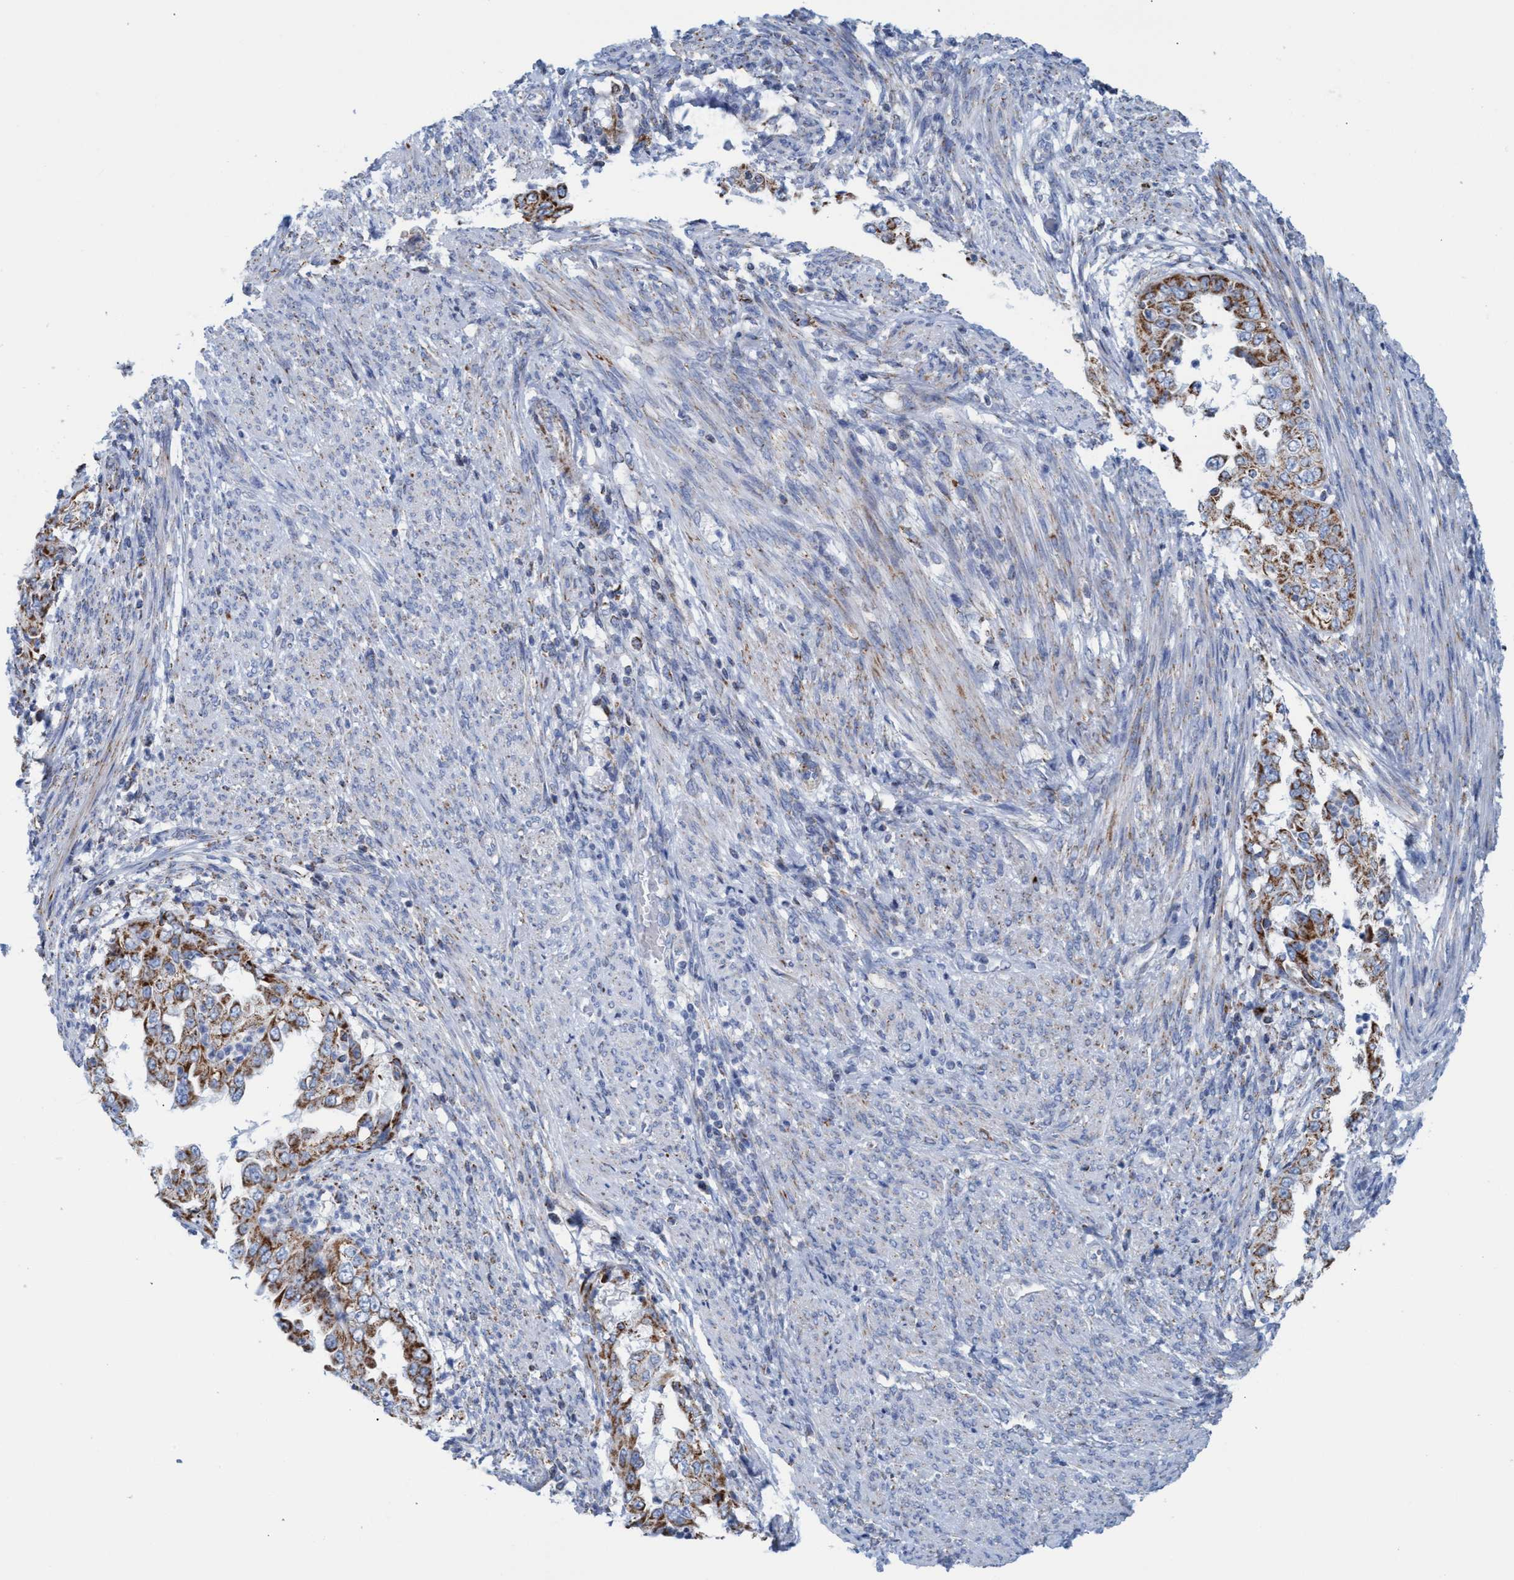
{"staining": {"intensity": "moderate", "quantity": ">75%", "location": "cytoplasmic/membranous"}, "tissue": "endometrial cancer", "cell_type": "Tumor cells", "image_type": "cancer", "snomed": [{"axis": "morphology", "description": "Adenocarcinoma, NOS"}, {"axis": "topography", "description": "Endometrium"}], "caption": "A brown stain labels moderate cytoplasmic/membranous expression of a protein in endometrial cancer (adenocarcinoma) tumor cells.", "gene": "GGA3", "patient": {"sex": "female", "age": 85}}